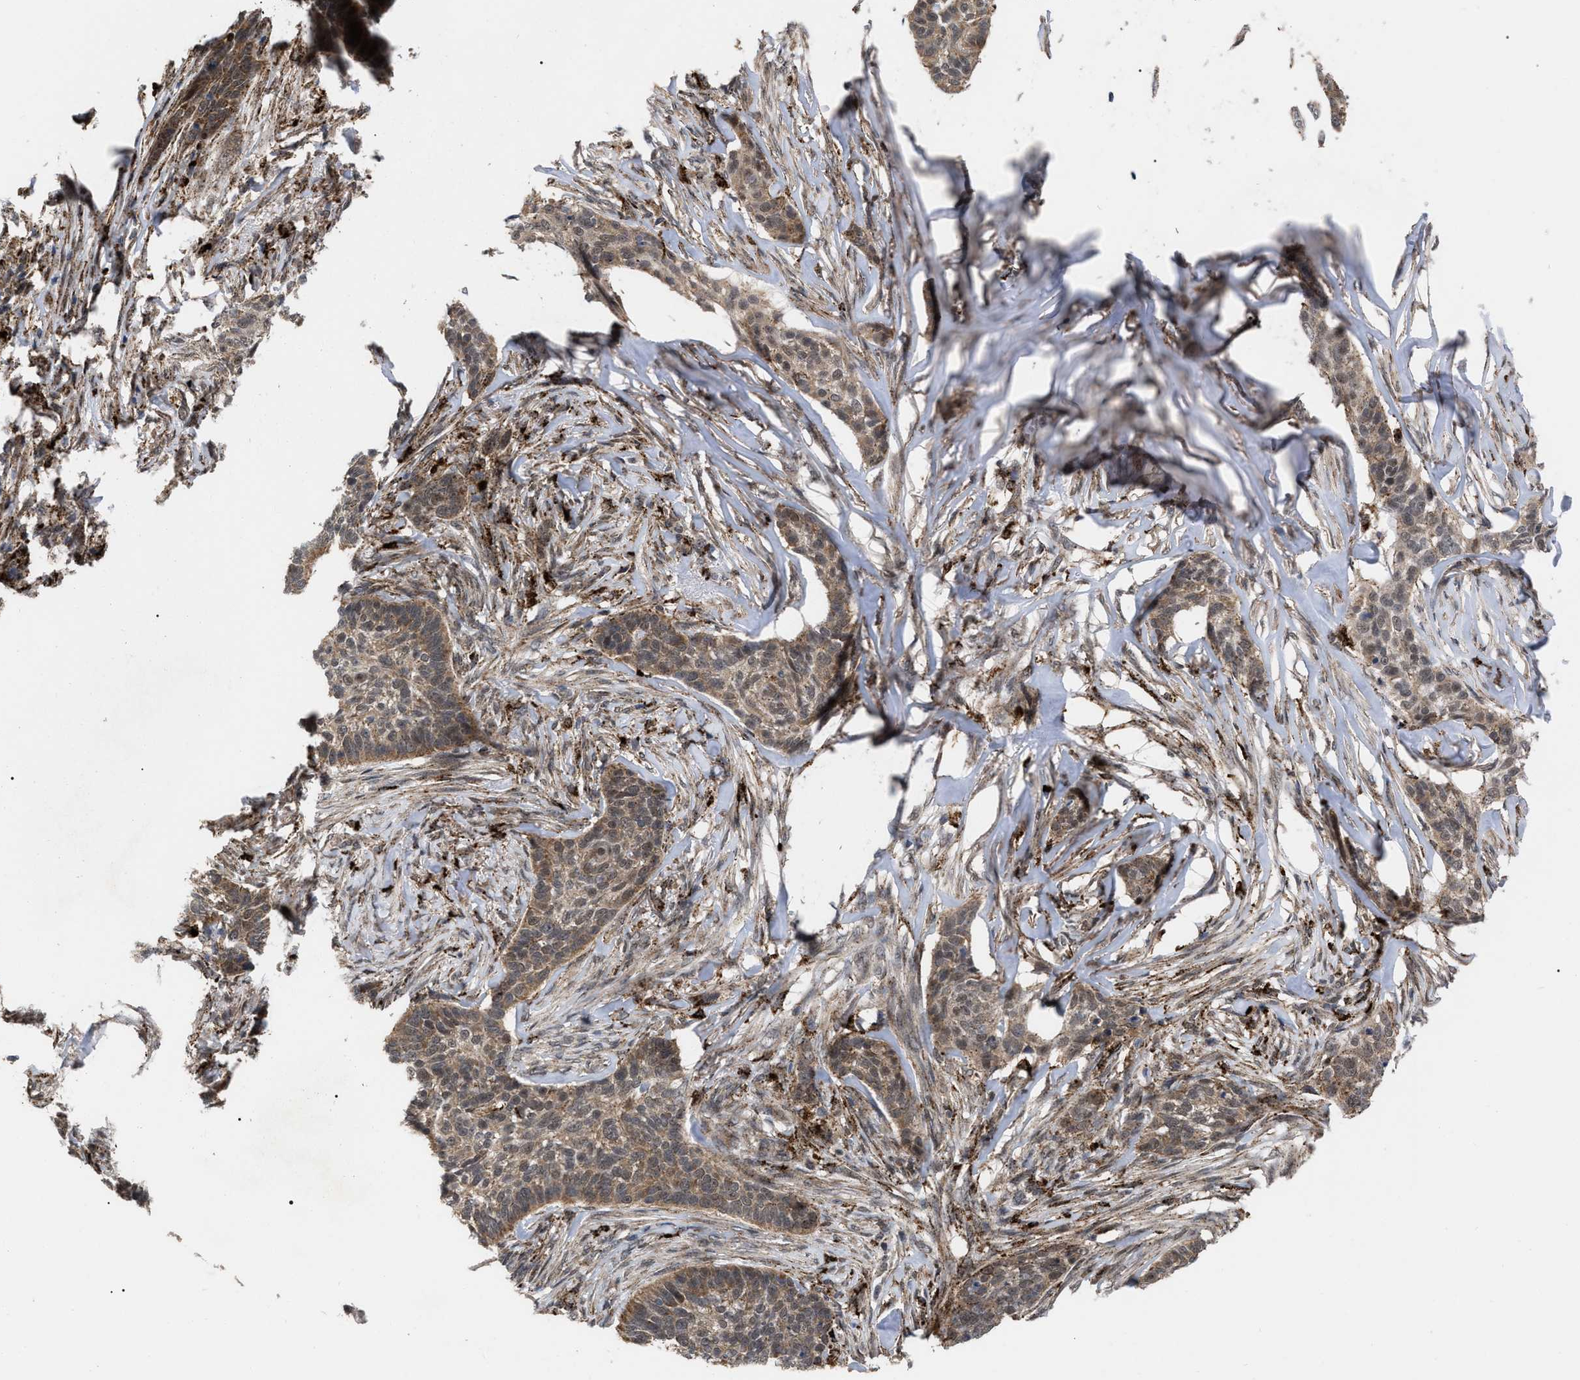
{"staining": {"intensity": "moderate", "quantity": ">75%", "location": "cytoplasmic/membranous"}, "tissue": "skin cancer", "cell_type": "Tumor cells", "image_type": "cancer", "snomed": [{"axis": "morphology", "description": "Basal cell carcinoma"}, {"axis": "topography", "description": "Skin"}], "caption": "Skin cancer stained with DAB immunohistochemistry (IHC) exhibits medium levels of moderate cytoplasmic/membranous expression in about >75% of tumor cells.", "gene": "UPF1", "patient": {"sex": "male", "age": 85}}